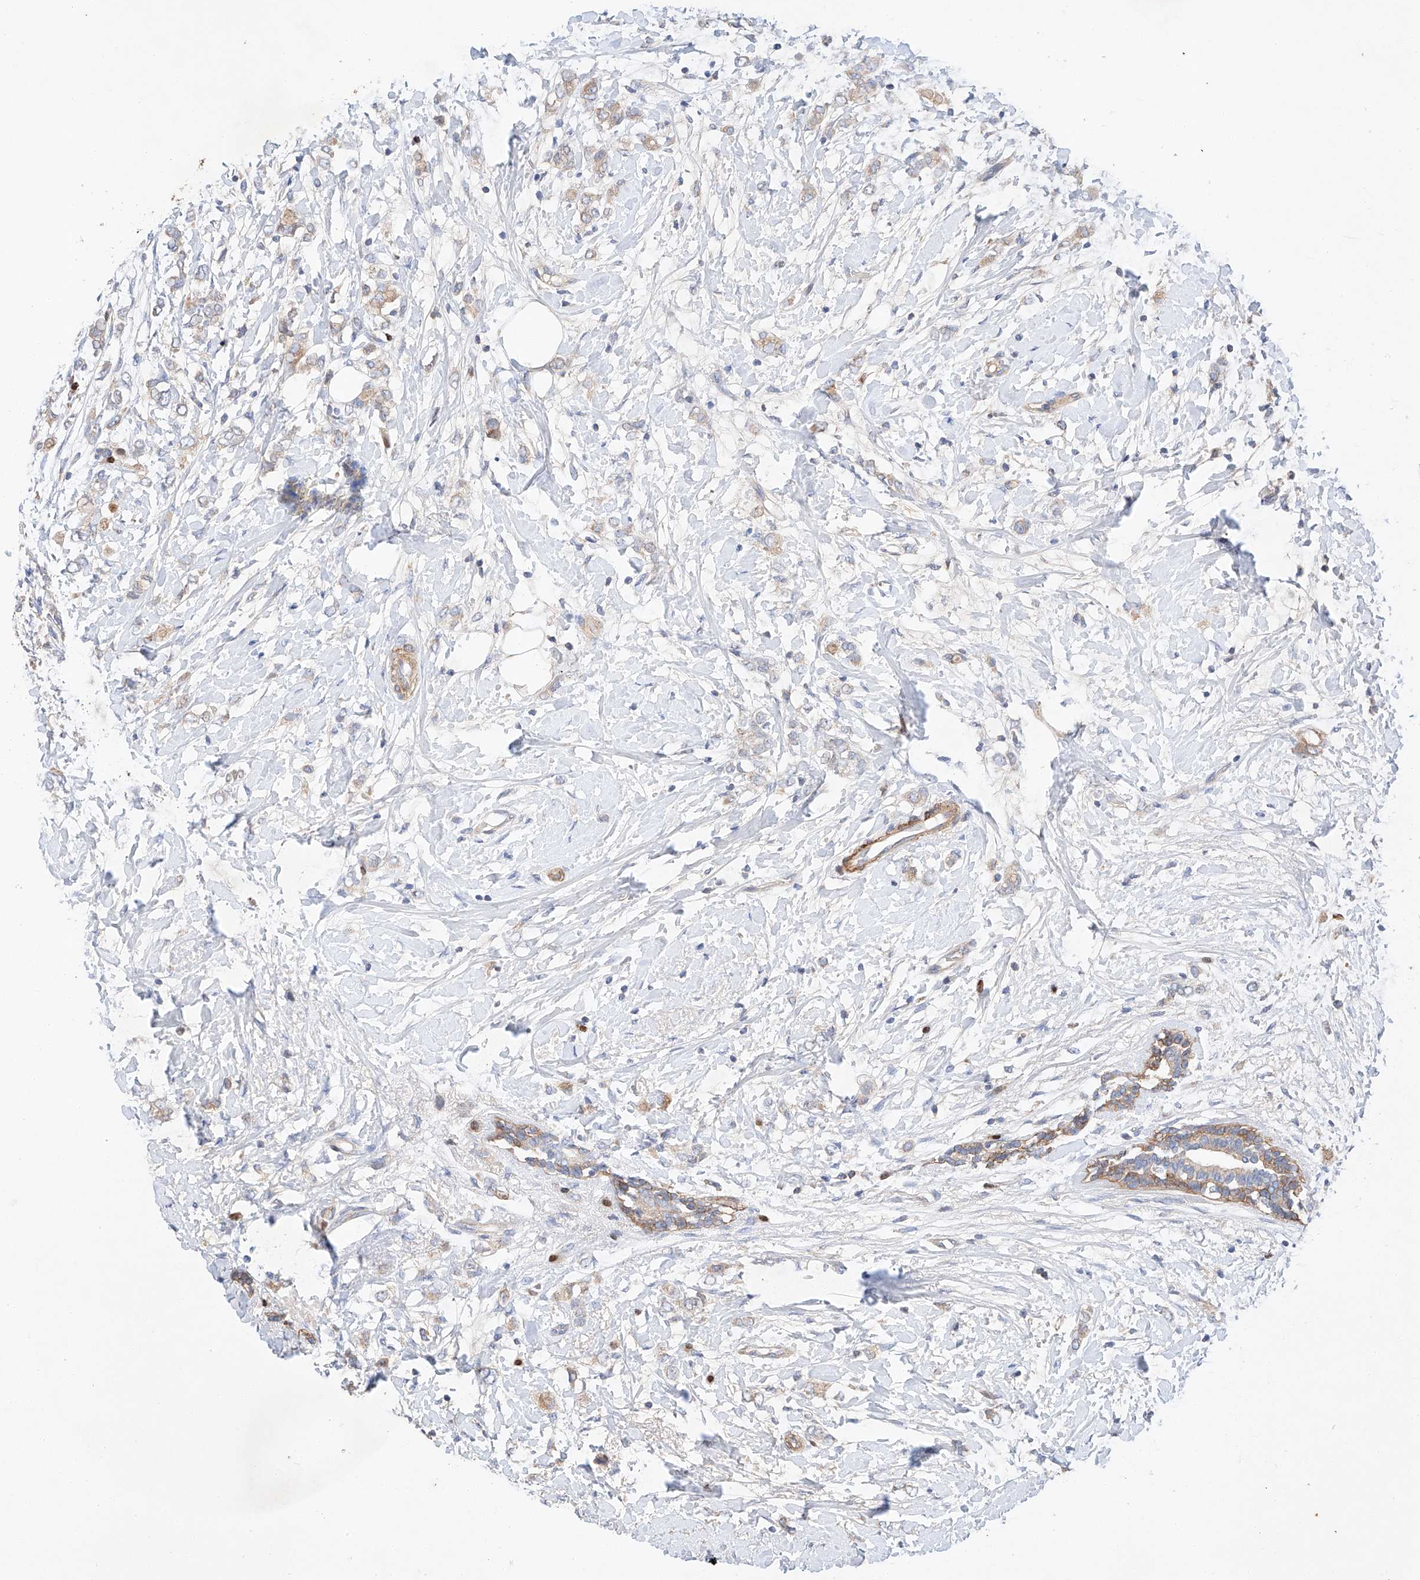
{"staining": {"intensity": "weak", "quantity": "25%-75%", "location": "cytoplasmic/membranous"}, "tissue": "breast cancer", "cell_type": "Tumor cells", "image_type": "cancer", "snomed": [{"axis": "morphology", "description": "Normal tissue, NOS"}, {"axis": "morphology", "description": "Lobular carcinoma"}, {"axis": "topography", "description": "Breast"}], "caption": "Immunohistochemical staining of breast cancer shows low levels of weak cytoplasmic/membranous protein positivity in about 25%-75% of tumor cells. Nuclei are stained in blue.", "gene": "C6orf118", "patient": {"sex": "female", "age": 47}}